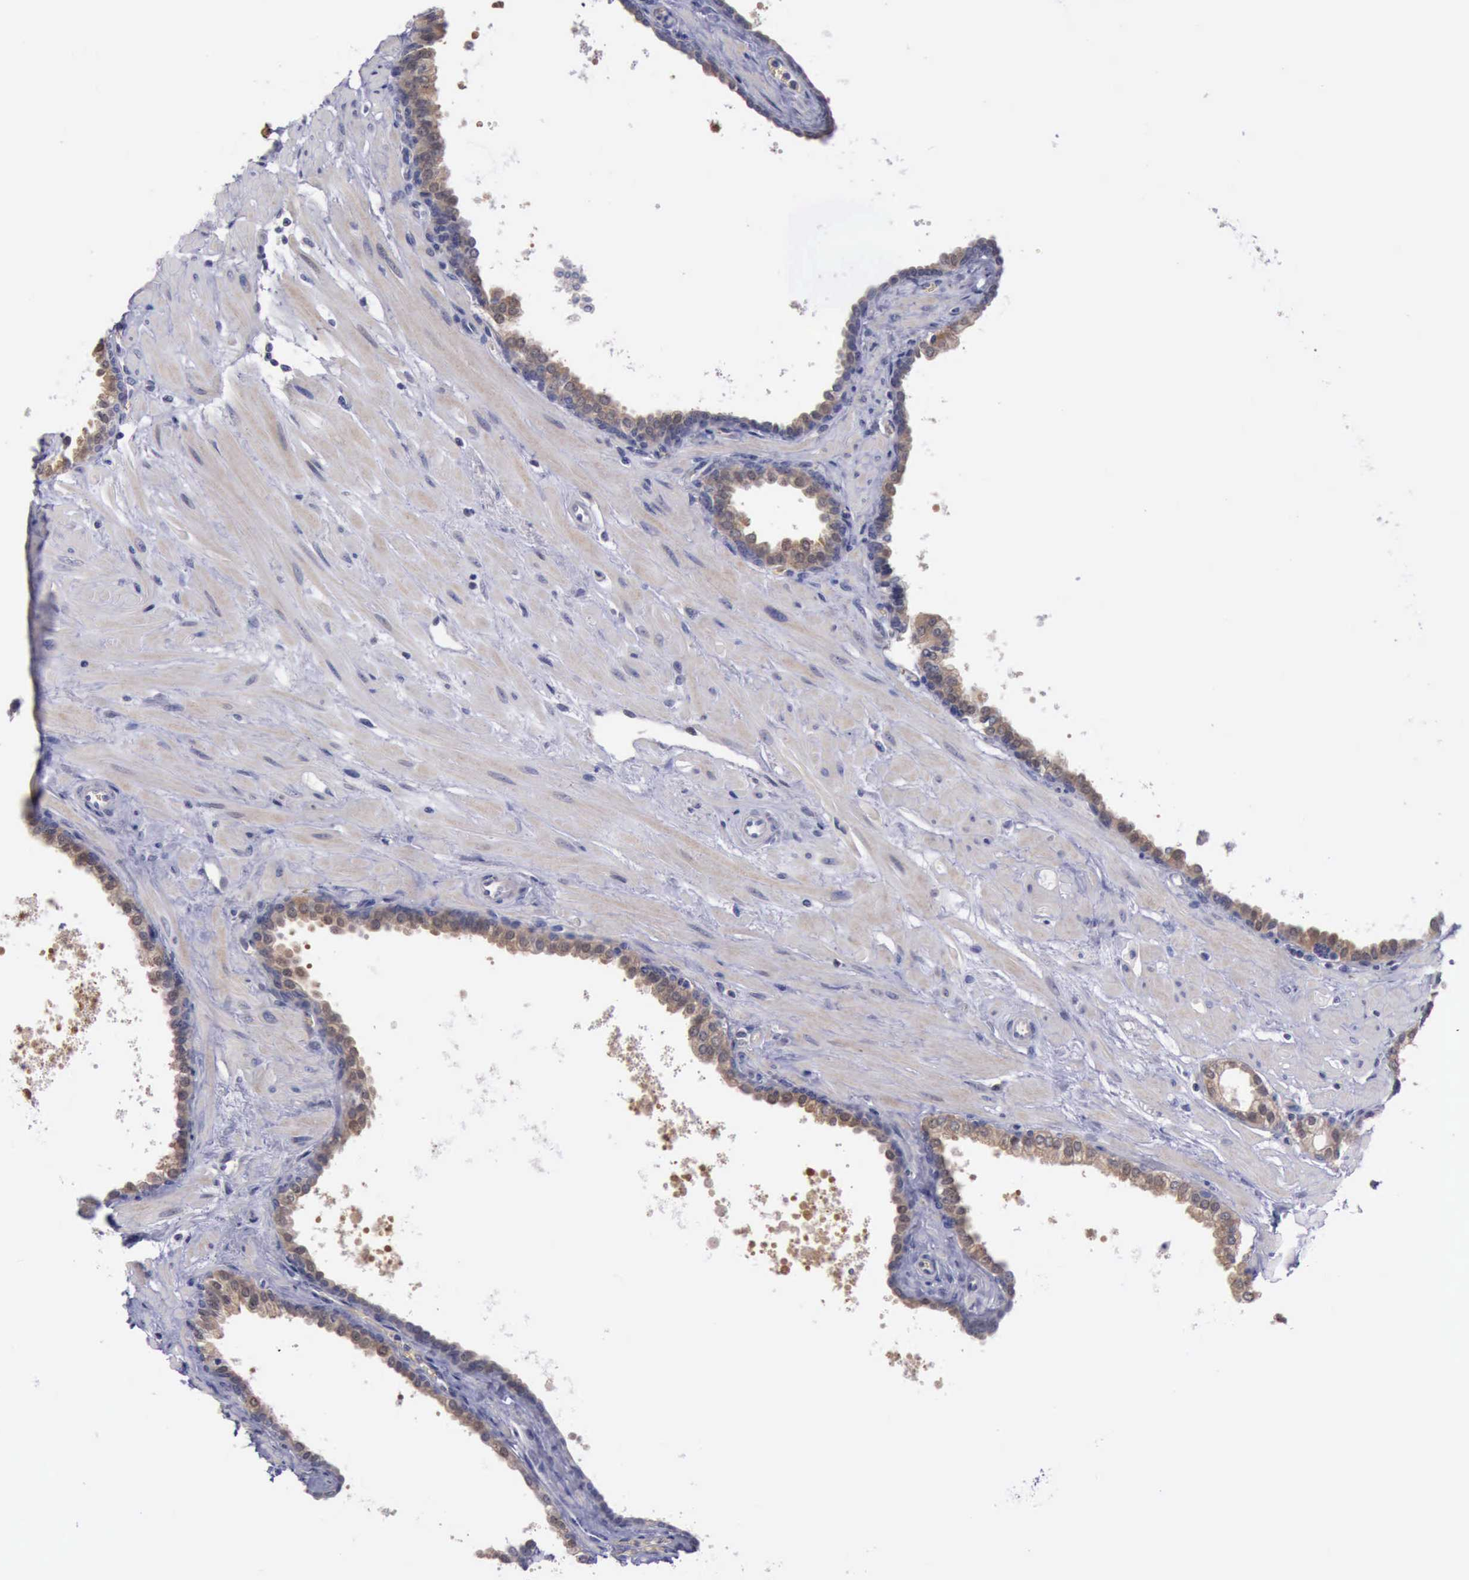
{"staining": {"intensity": "weak", "quantity": ">75%", "location": "cytoplasmic/membranous"}, "tissue": "prostate", "cell_type": "Glandular cells", "image_type": "normal", "snomed": [{"axis": "morphology", "description": "Normal tissue, NOS"}, {"axis": "topography", "description": "Prostate"}], "caption": "This micrograph reveals immunohistochemistry (IHC) staining of unremarkable human prostate, with low weak cytoplasmic/membranous expression in approximately >75% of glandular cells.", "gene": "CEP128", "patient": {"sex": "male", "age": 60}}